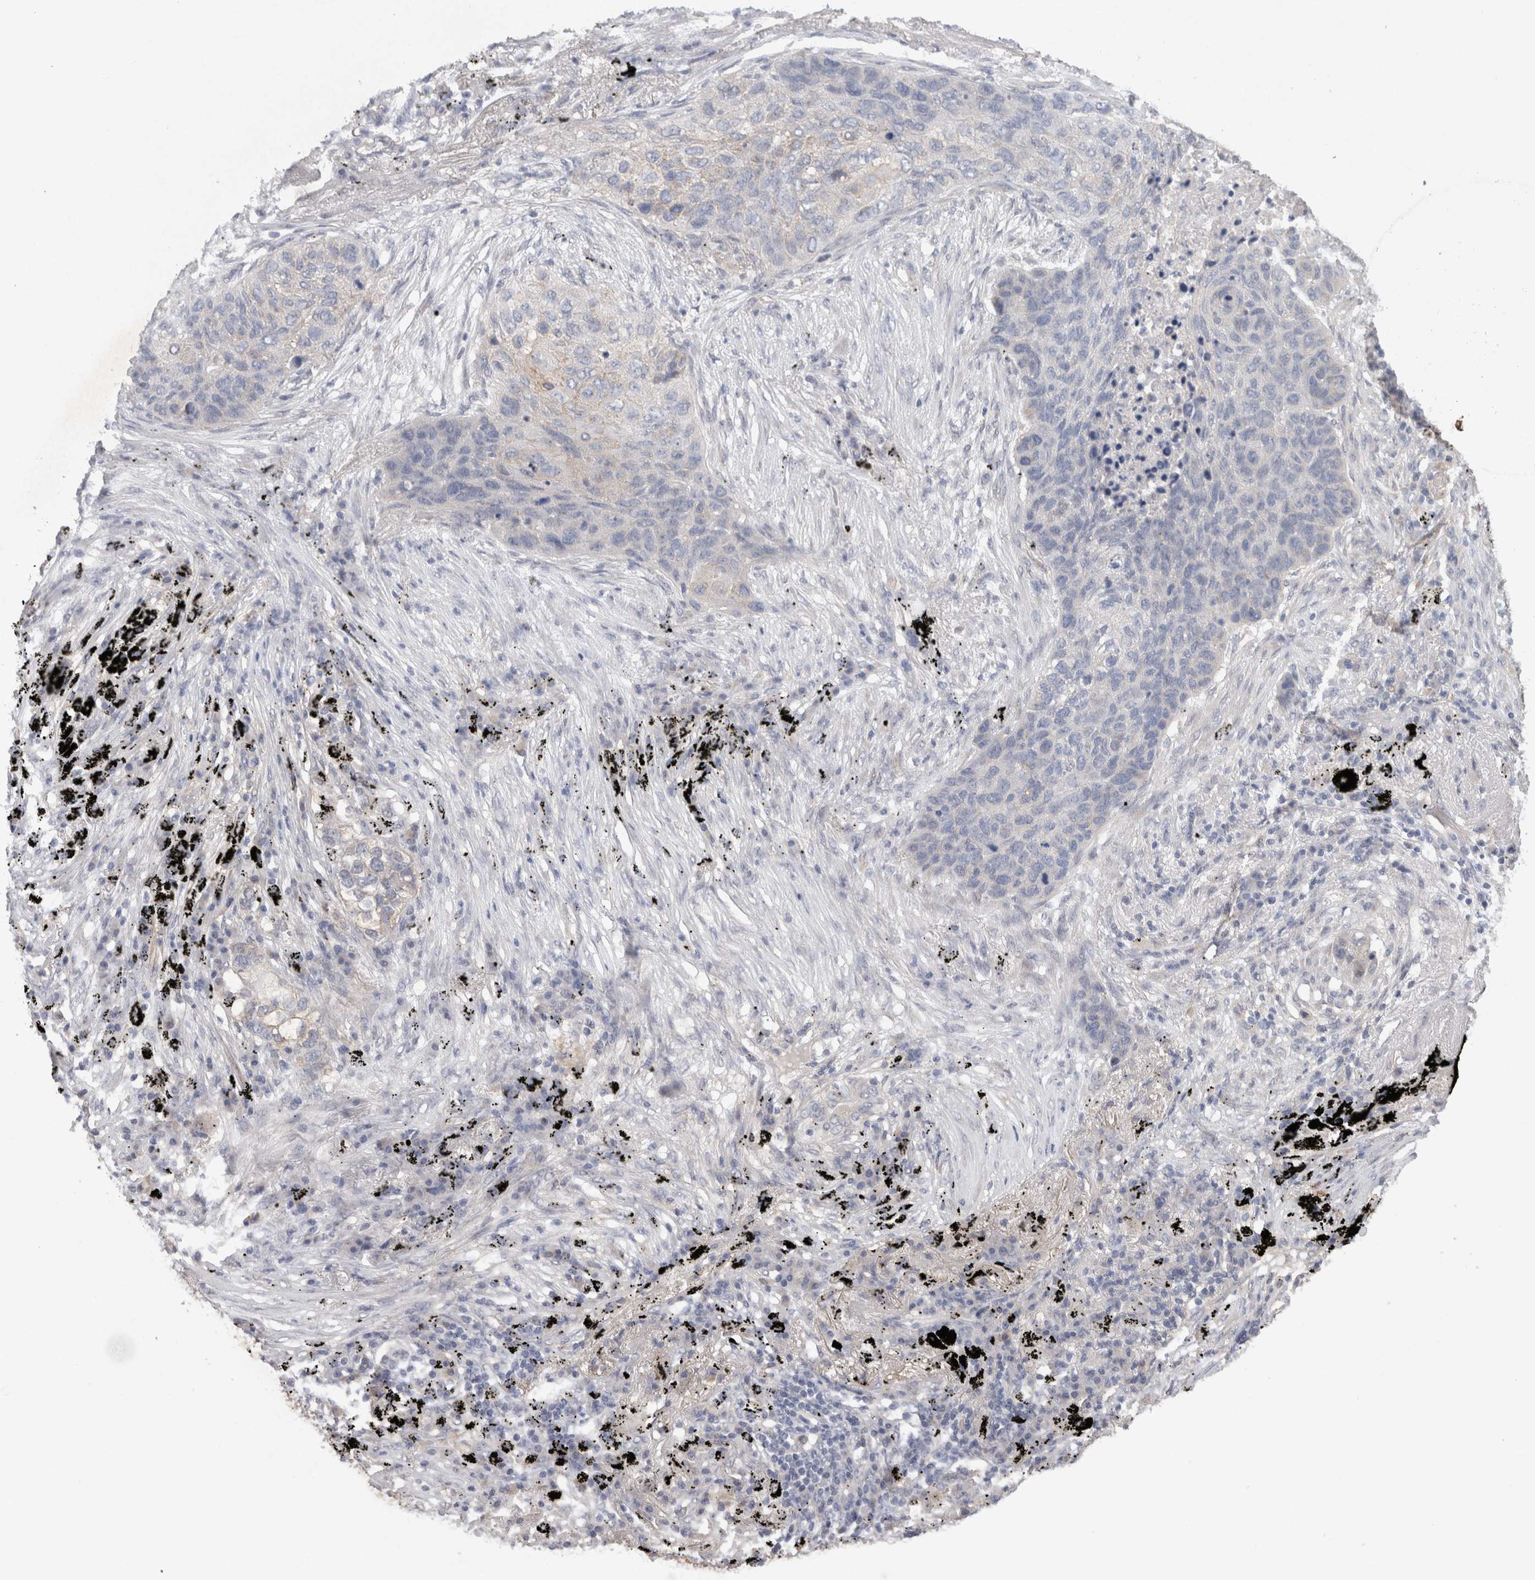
{"staining": {"intensity": "negative", "quantity": "none", "location": "none"}, "tissue": "lung cancer", "cell_type": "Tumor cells", "image_type": "cancer", "snomed": [{"axis": "morphology", "description": "Squamous cell carcinoma, NOS"}, {"axis": "topography", "description": "Lung"}], "caption": "This is an immunohistochemistry (IHC) histopathology image of lung squamous cell carcinoma. There is no positivity in tumor cells.", "gene": "RAB14", "patient": {"sex": "female", "age": 63}}